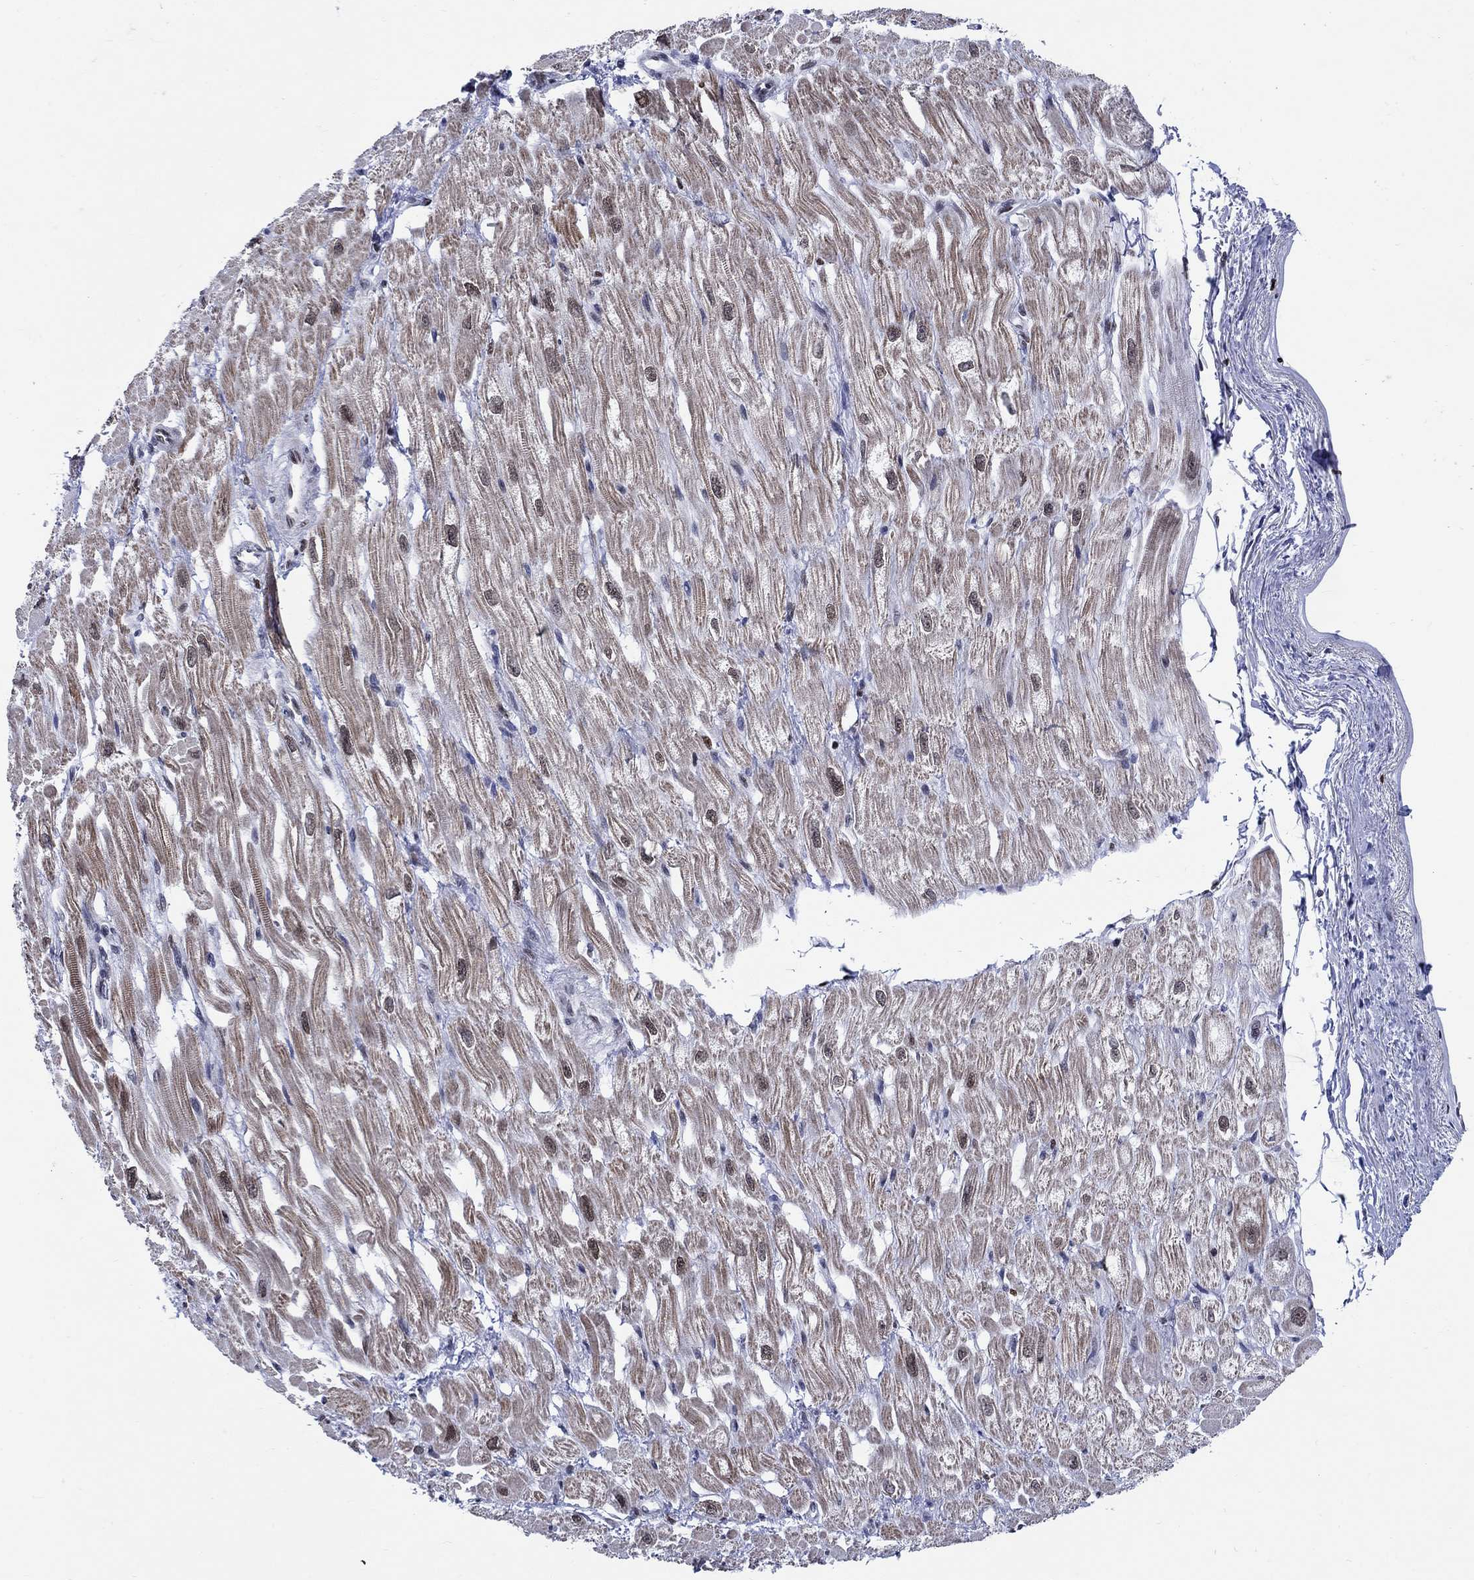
{"staining": {"intensity": "moderate", "quantity": "25%-75%", "location": "cytoplasmic/membranous,nuclear"}, "tissue": "heart muscle", "cell_type": "Cardiomyocytes", "image_type": "normal", "snomed": [{"axis": "morphology", "description": "Normal tissue, NOS"}, {"axis": "topography", "description": "Heart"}], "caption": "A brown stain labels moderate cytoplasmic/membranous,nuclear positivity of a protein in cardiomyocytes of benign heart muscle. (DAB (3,3'-diaminobenzidine) IHC, brown staining for protein, blue staining for nuclei).", "gene": "HMGA1", "patient": {"sex": "male", "age": 66}}